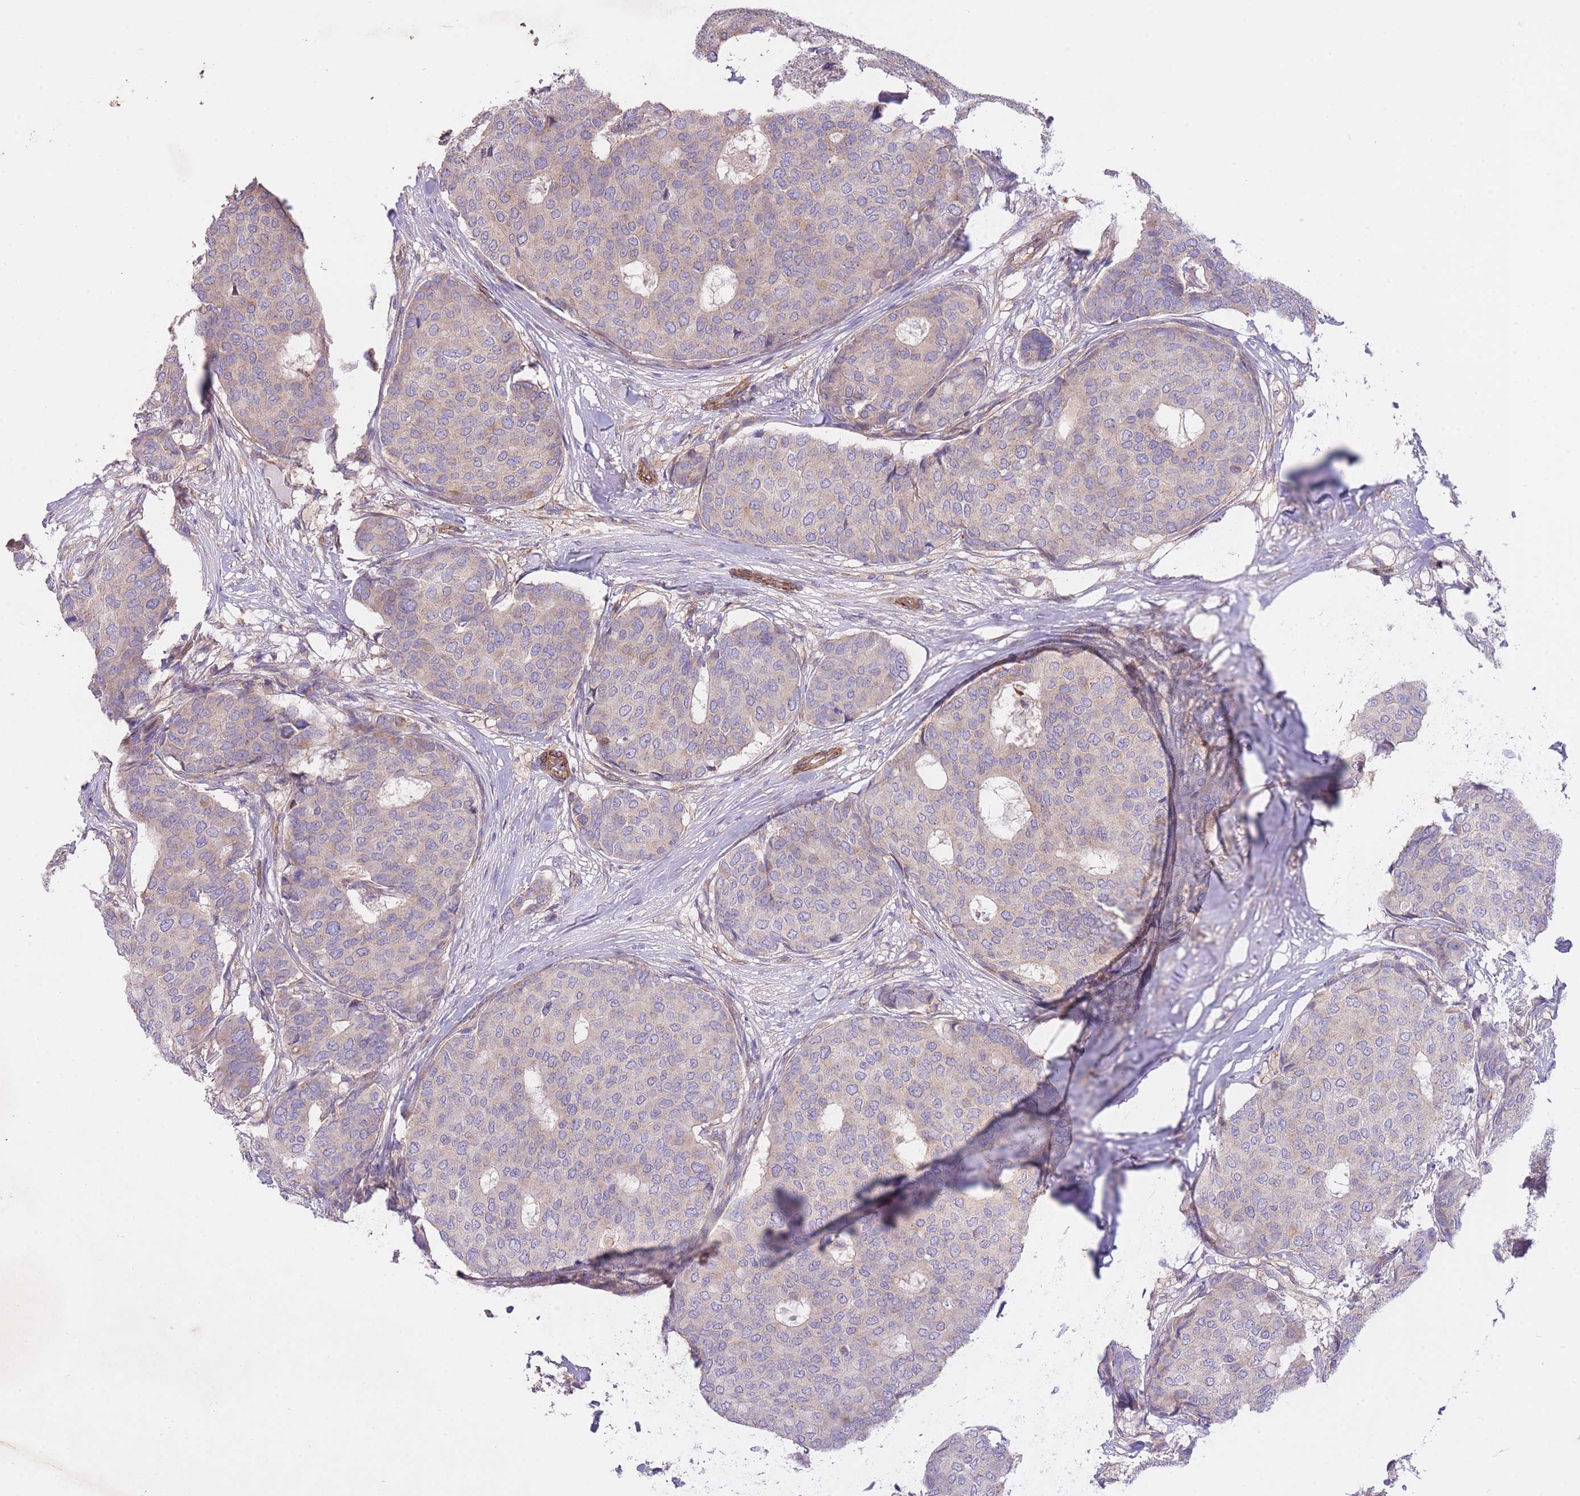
{"staining": {"intensity": "negative", "quantity": "none", "location": "none"}, "tissue": "breast cancer", "cell_type": "Tumor cells", "image_type": "cancer", "snomed": [{"axis": "morphology", "description": "Duct carcinoma"}, {"axis": "topography", "description": "Breast"}], "caption": "Breast cancer (infiltrating ductal carcinoma) was stained to show a protein in brown. There is no significant expression in tumor cells. The staining is performed using DAB brown chromogen with nuclei counter-stained in using hematoxylin.", "gene": "CHAC1", "patient": {"sex": "female", "age": 75}}